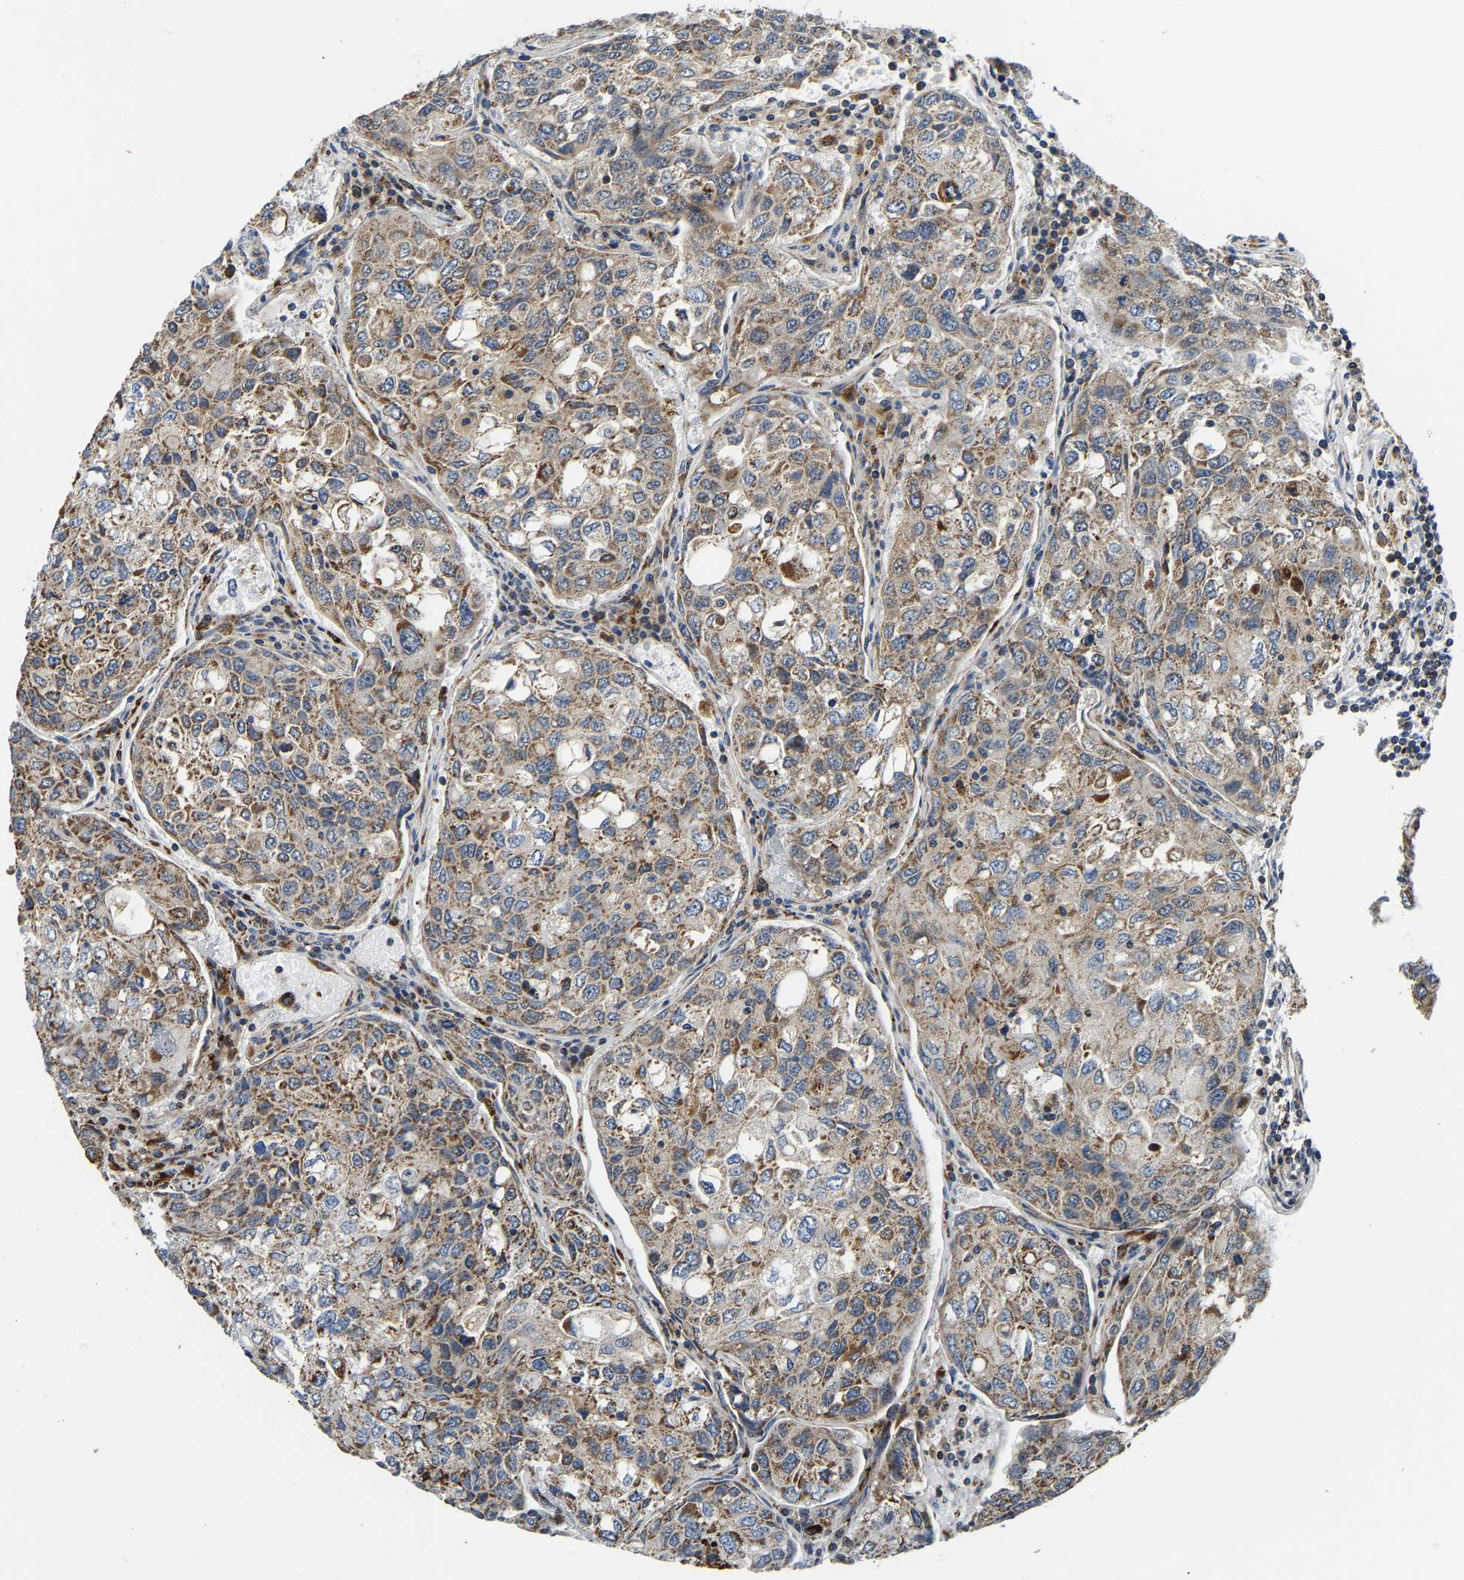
{"staining": {"intensity": "moderate", "quantity": ">75%", "location": "cytoplasmic/membranous"}, "tissue": "urothelial cancer", "cell_type": "Tumor cells", "image_type": "cancer", "snomed": [{"axis": "morphology", "description": "Urothelial carcinoma, High grade"}, {"axis": "topography", "description": "Lymph node"}, {"axis": "topography", "description": "Urinary bladder"}], "caption": "A photomicrograph of human urothelial cancer stained for a protein demonstrates moderate cytoplasmic/membranous brown staining in tumor cells.", "gene": "GIMAP7", "patient": {"sex": "male", "age": 51}}